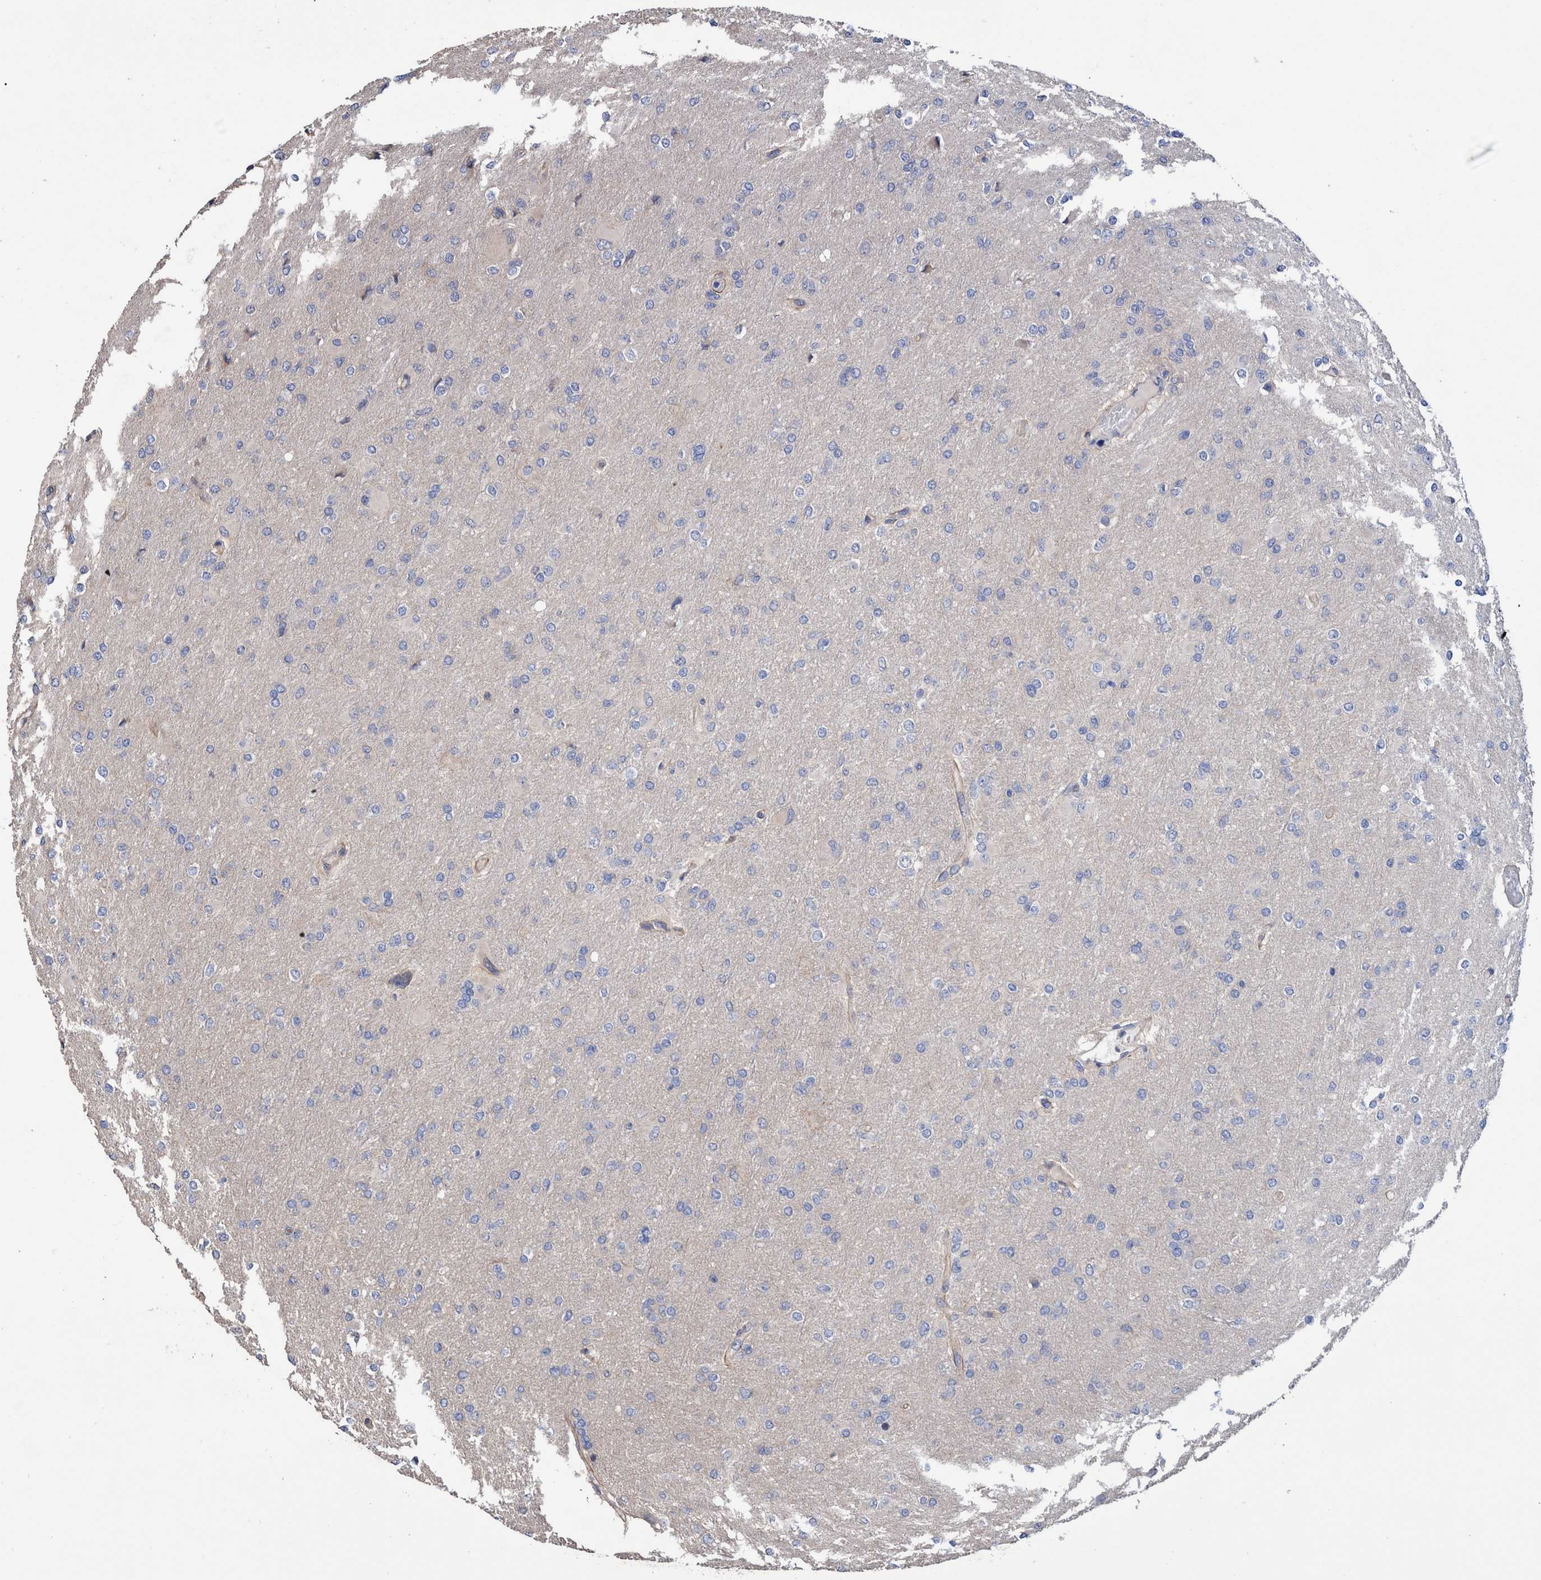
{"staining": {"intensity": "negative", "quantity": "none", "location": "none"}, "tissue": "glioma", "cell_type": "Tumor cells", "image_type": "cancer", "snomed": [{"axis": "morphology", "description": "Glioma, malignant, High grade"}, {"axis": "topography", "description": "Cerebral cortex"}], "caption": "DAB (3,3'-diaminobenzidine) immunohistochemical staining of human high-grade glioma (malignant) shows no significant positivity in tumor cells.", "gene": "SLC45A4", "patient": {"sex": "female", "age": 36}}